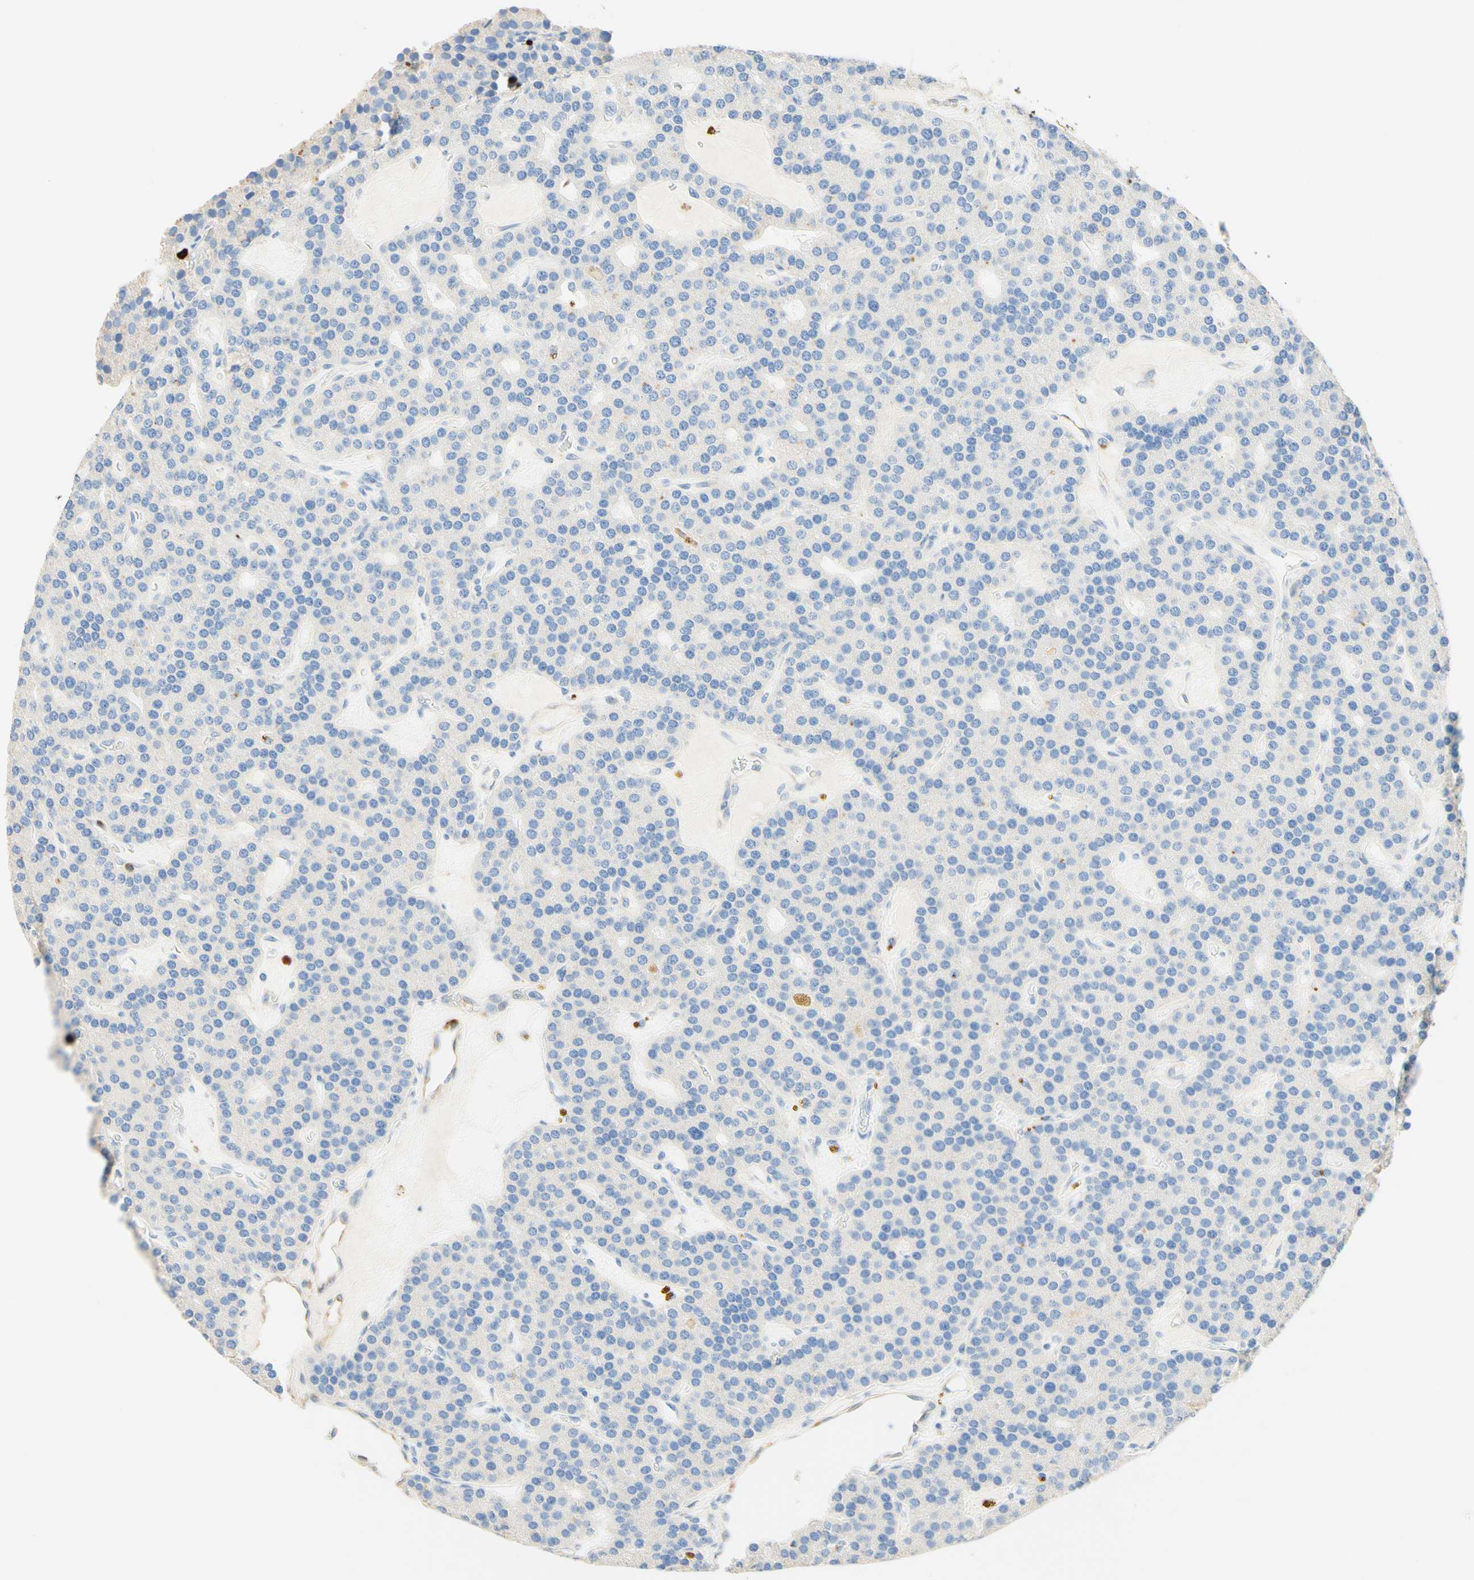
{"staining": {"intensity": "weak", "quantity": "25%-75%", "location": "cytoplasmic/membranous"}, "tissue": "parathyroid gland", "cell_type": "Glandular cells", "image_type": "normal", "snomed": [{"axis": "morphology", "description": "Normal tissue, NOS"}, {"axis": "morphology", "description": "Adenoma, NOS"}, {"axis": "topography", "description": "Parathyroid gland"}], "caption": "This histopathology image shows immunohistochemistry staining of unremarkable human parathyroid gland, with low weak cytoplasmic/membranous staining in about 25%-75% of glandular cells.", "gene": "CD63", "patient": {"sex": "female", "age": 86}}